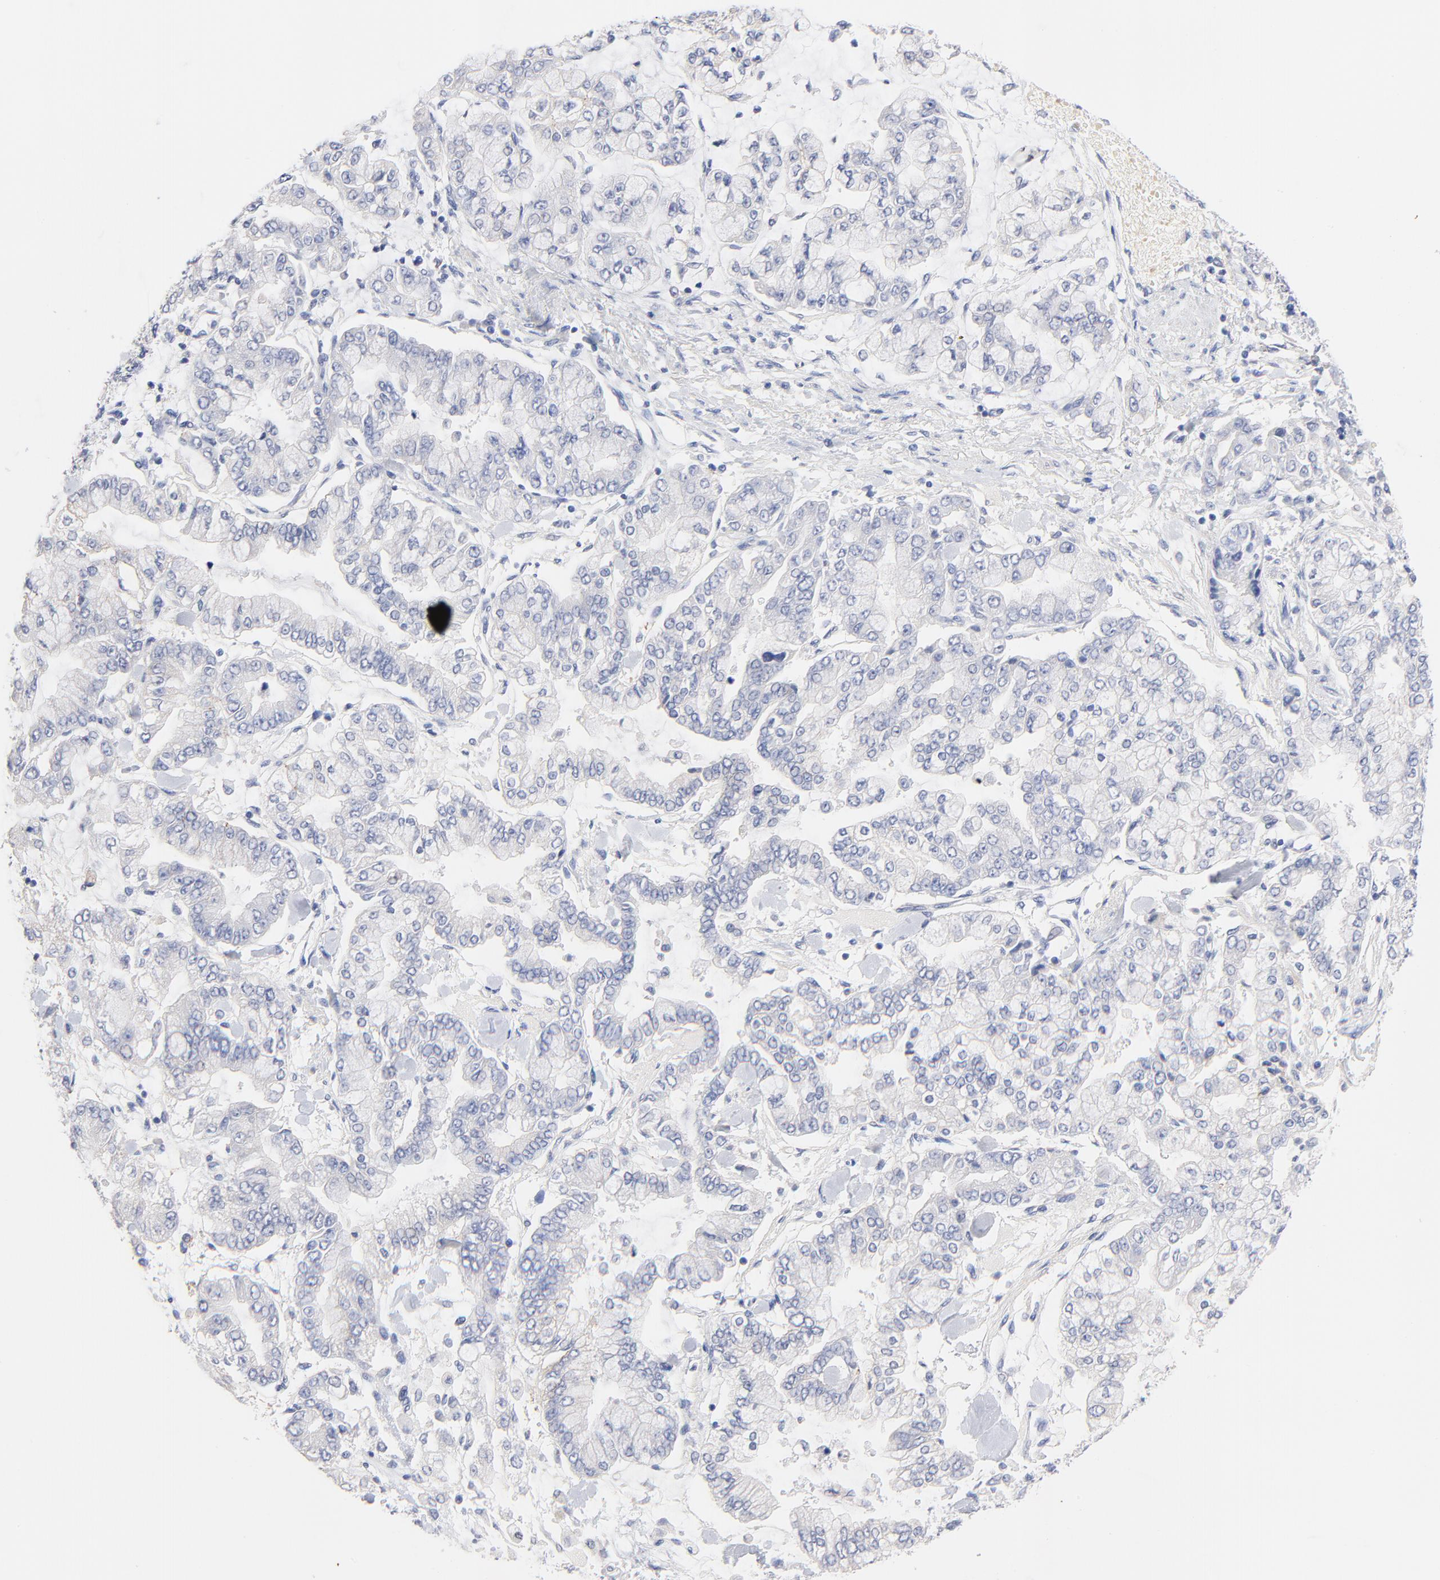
{"staining": {"intensity": "negative", "quantity": "none", "location": "none"}, "tissue": "stomach cancer", "cell_type": "Tumor cells", "image_type": "cancer", "snomed": [{"axis": "morphology", "description": "Normal tissue, NOS"}, {"axis": "morphology", "description": "Adenocarcinoma, NOS"}, {"axis": "topography", "description": "Stomach, upper"}, {"axis": "topography", "description": "Stomach"}], "caption": "This histopathology image is of stomach cancer stained with immunohistochemistry (IHC) to label a protein in brown with the nuclei are counter-stained blue. There is no expression in tumor cells.", "gene": "FBXO10", "patient": {"sex": "male", "age": 76}}